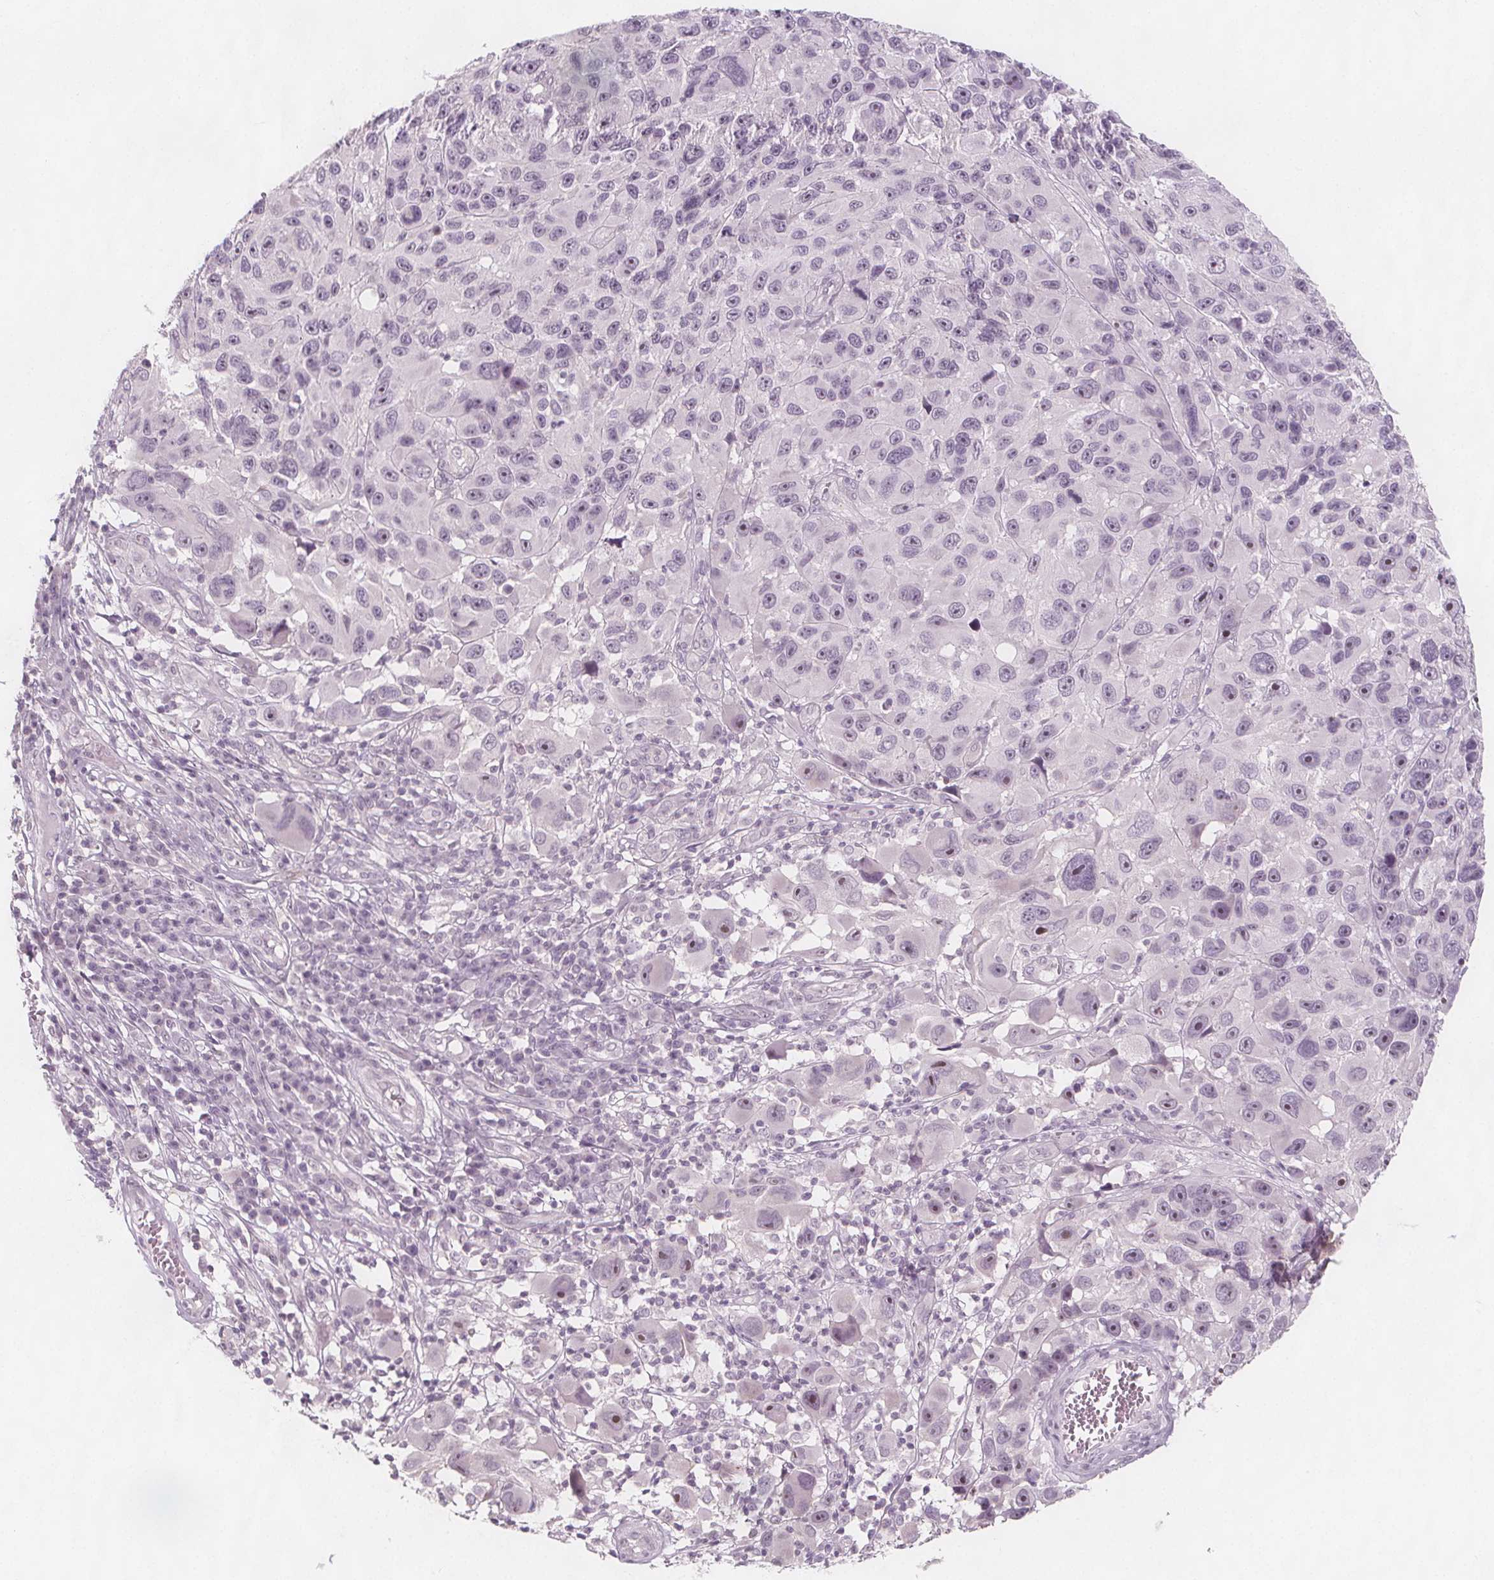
{"staining": {"intensity": "negative", "quantity": "none", "location": "none"}, "tissue": "melanoma", "cell_type": "Tumor cells", "image_type": "cancer", "snomed": [{"axis": "morphology", "description": "Malignant melanoma, NOS"}, {"axis": "topography", "description": "Skin"}], "caption": "Immunohistochemistry of human malignant melanoma reveals no staining in tumor cells.", "gene": "C1orf167", "patient": {"sex": "male", "age": 53}}